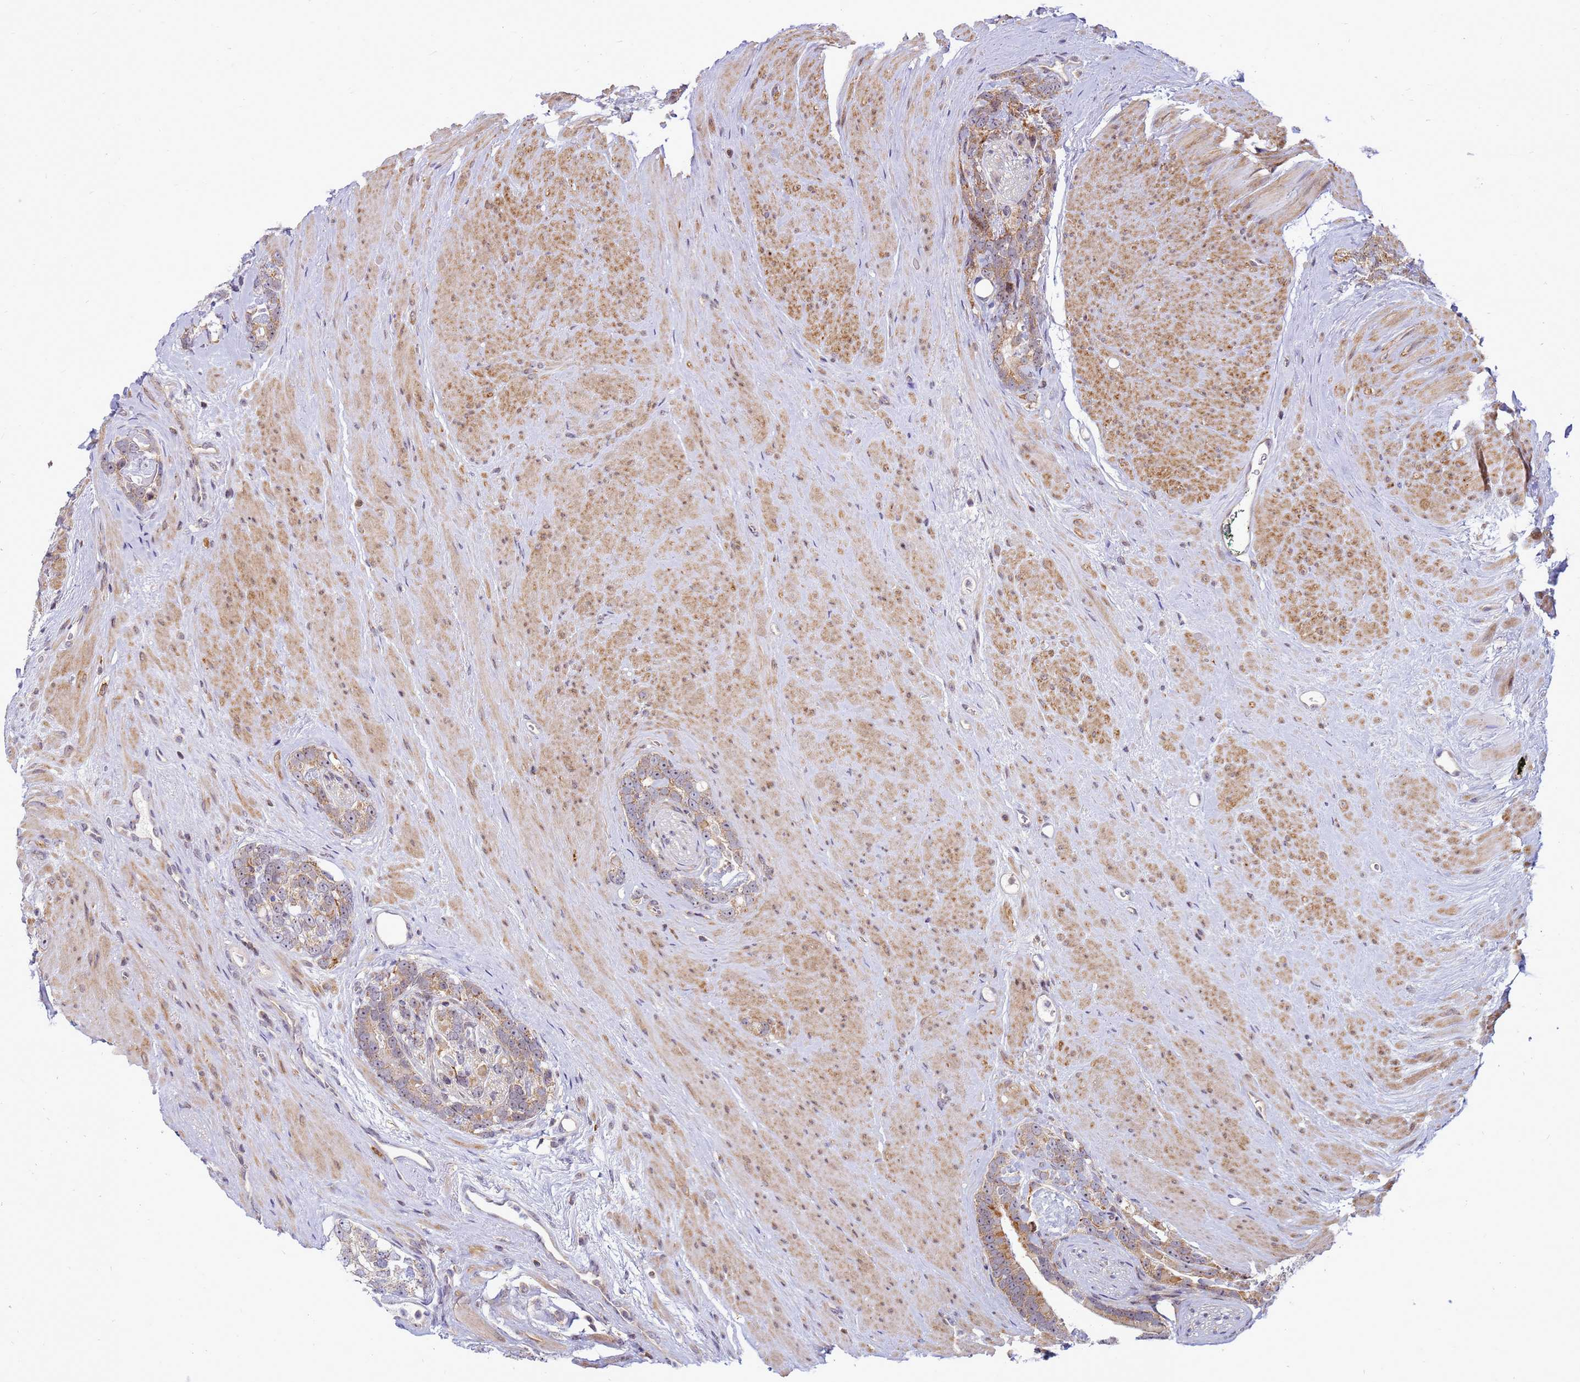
{"staining": {"intensity": "moderate", "quantity": "25%-75%", "location": "cytoplasmic/membranous"}, "tissue": "prostate cancer", "cell_type": "Tumor cells", "image_type": "cancer", "snomed": [{"axis": "morphology", "description": "Adenocarcinoma, High grade"}, {"axis": "topography", "description": "Prostate"}], "caption": "Moderate cytoplasmic/membranous staining is present in about 25%-75% of tumor cells in prostate high-grade adenocarcinoma.", "gene": "C12orf43", "patient": {"sex": "male", "age": 74}}